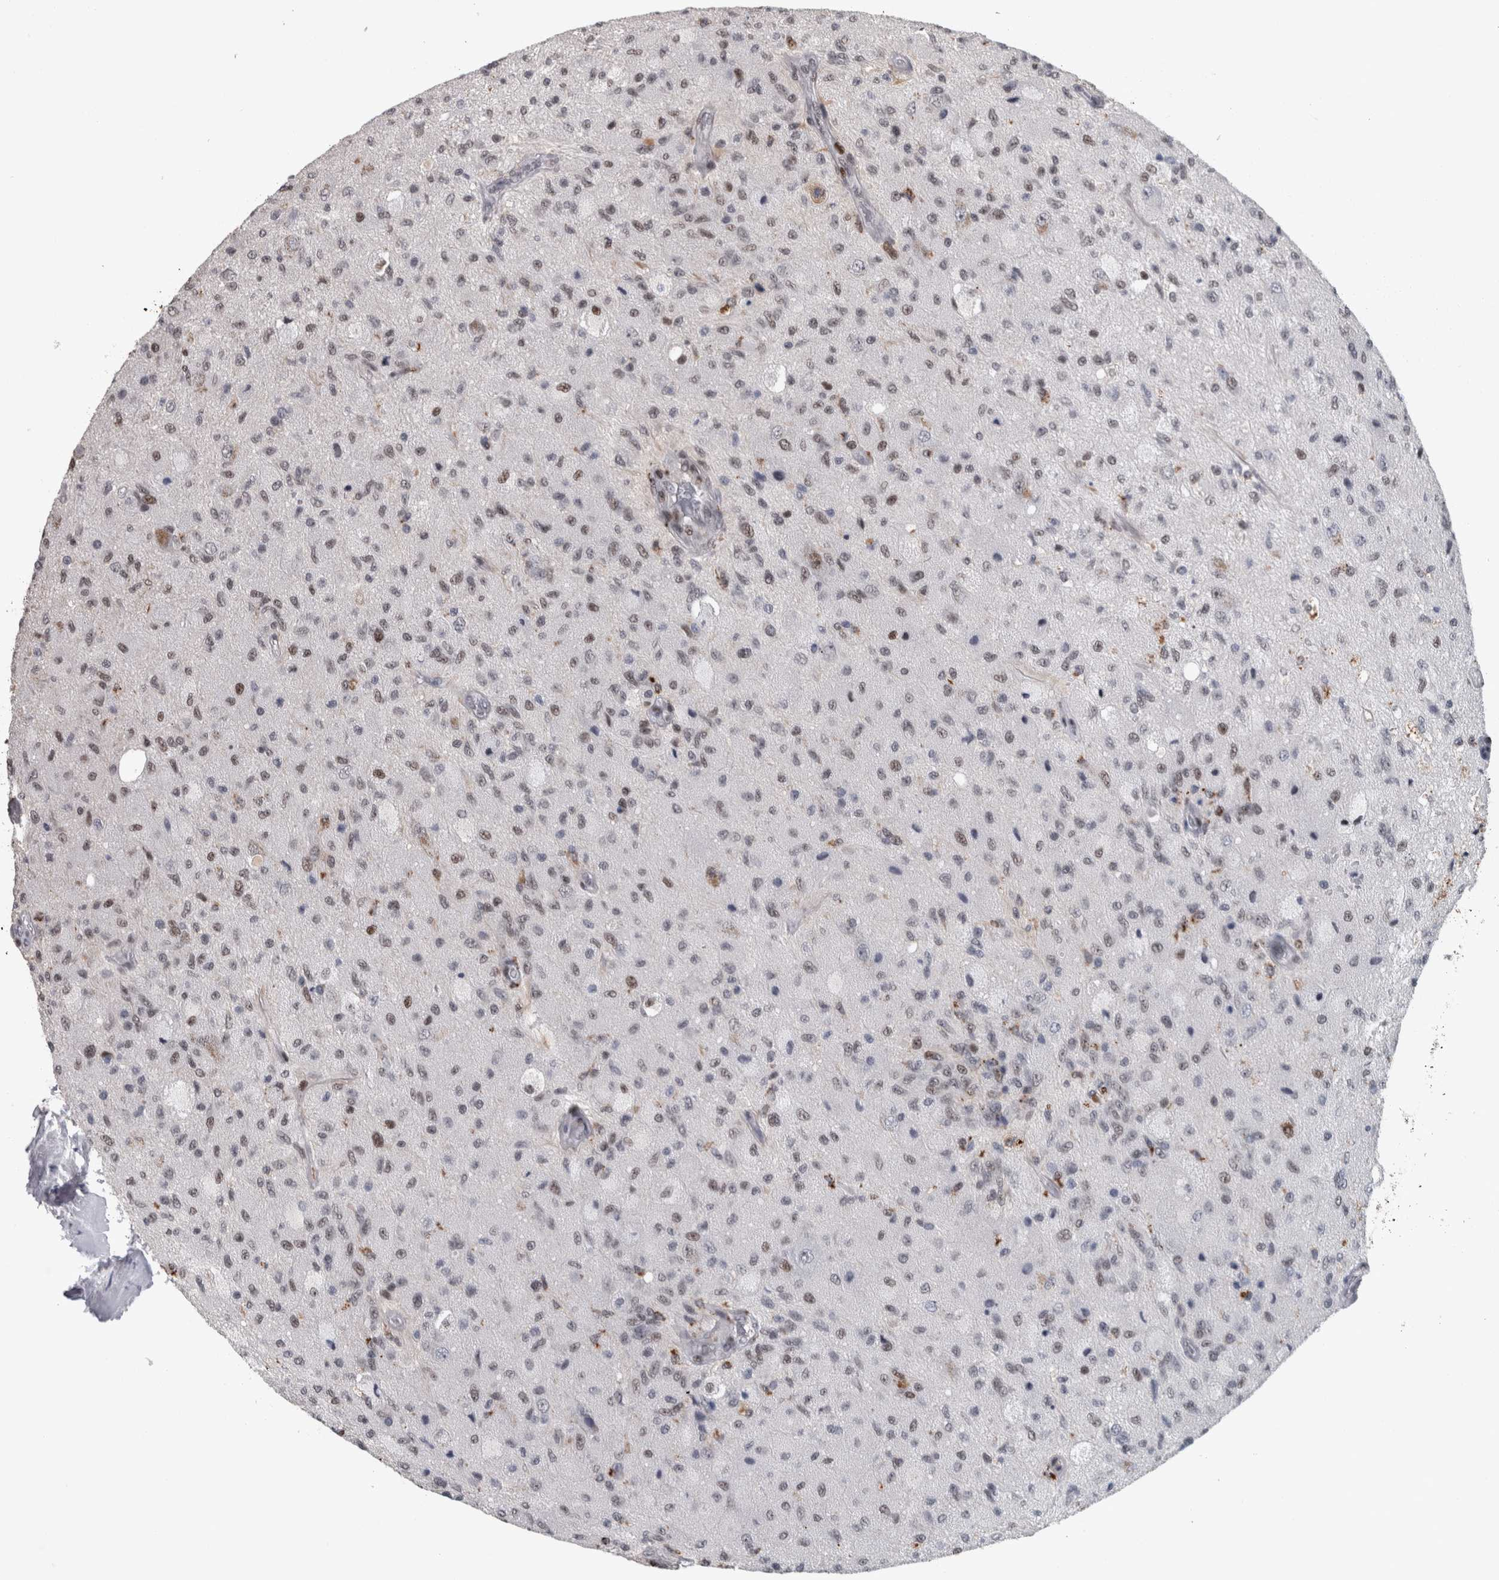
{"staining": {"intensity": "weak", "quantity": "<25%", "location": "nuclear"}, "tissue": "glioma", "cell_type": "Tumor cells", "image_type": "cancer", "snomed": [{"axis": "morphology", "description": "Normal tissue, NOS"}, {"axis": "morphology", "description": "Glioma, malignant, High grade"}, {"axis": "topography", "description": "Cerebral cortex"}], "caption": "An IHC histopathology image of malignant glioma (high-grade) is shown. There is no staining in tumor cells of malignant glioma (high-grade).", "gene": "POLD2", "patient": {"sex": "male", "age": 77}}